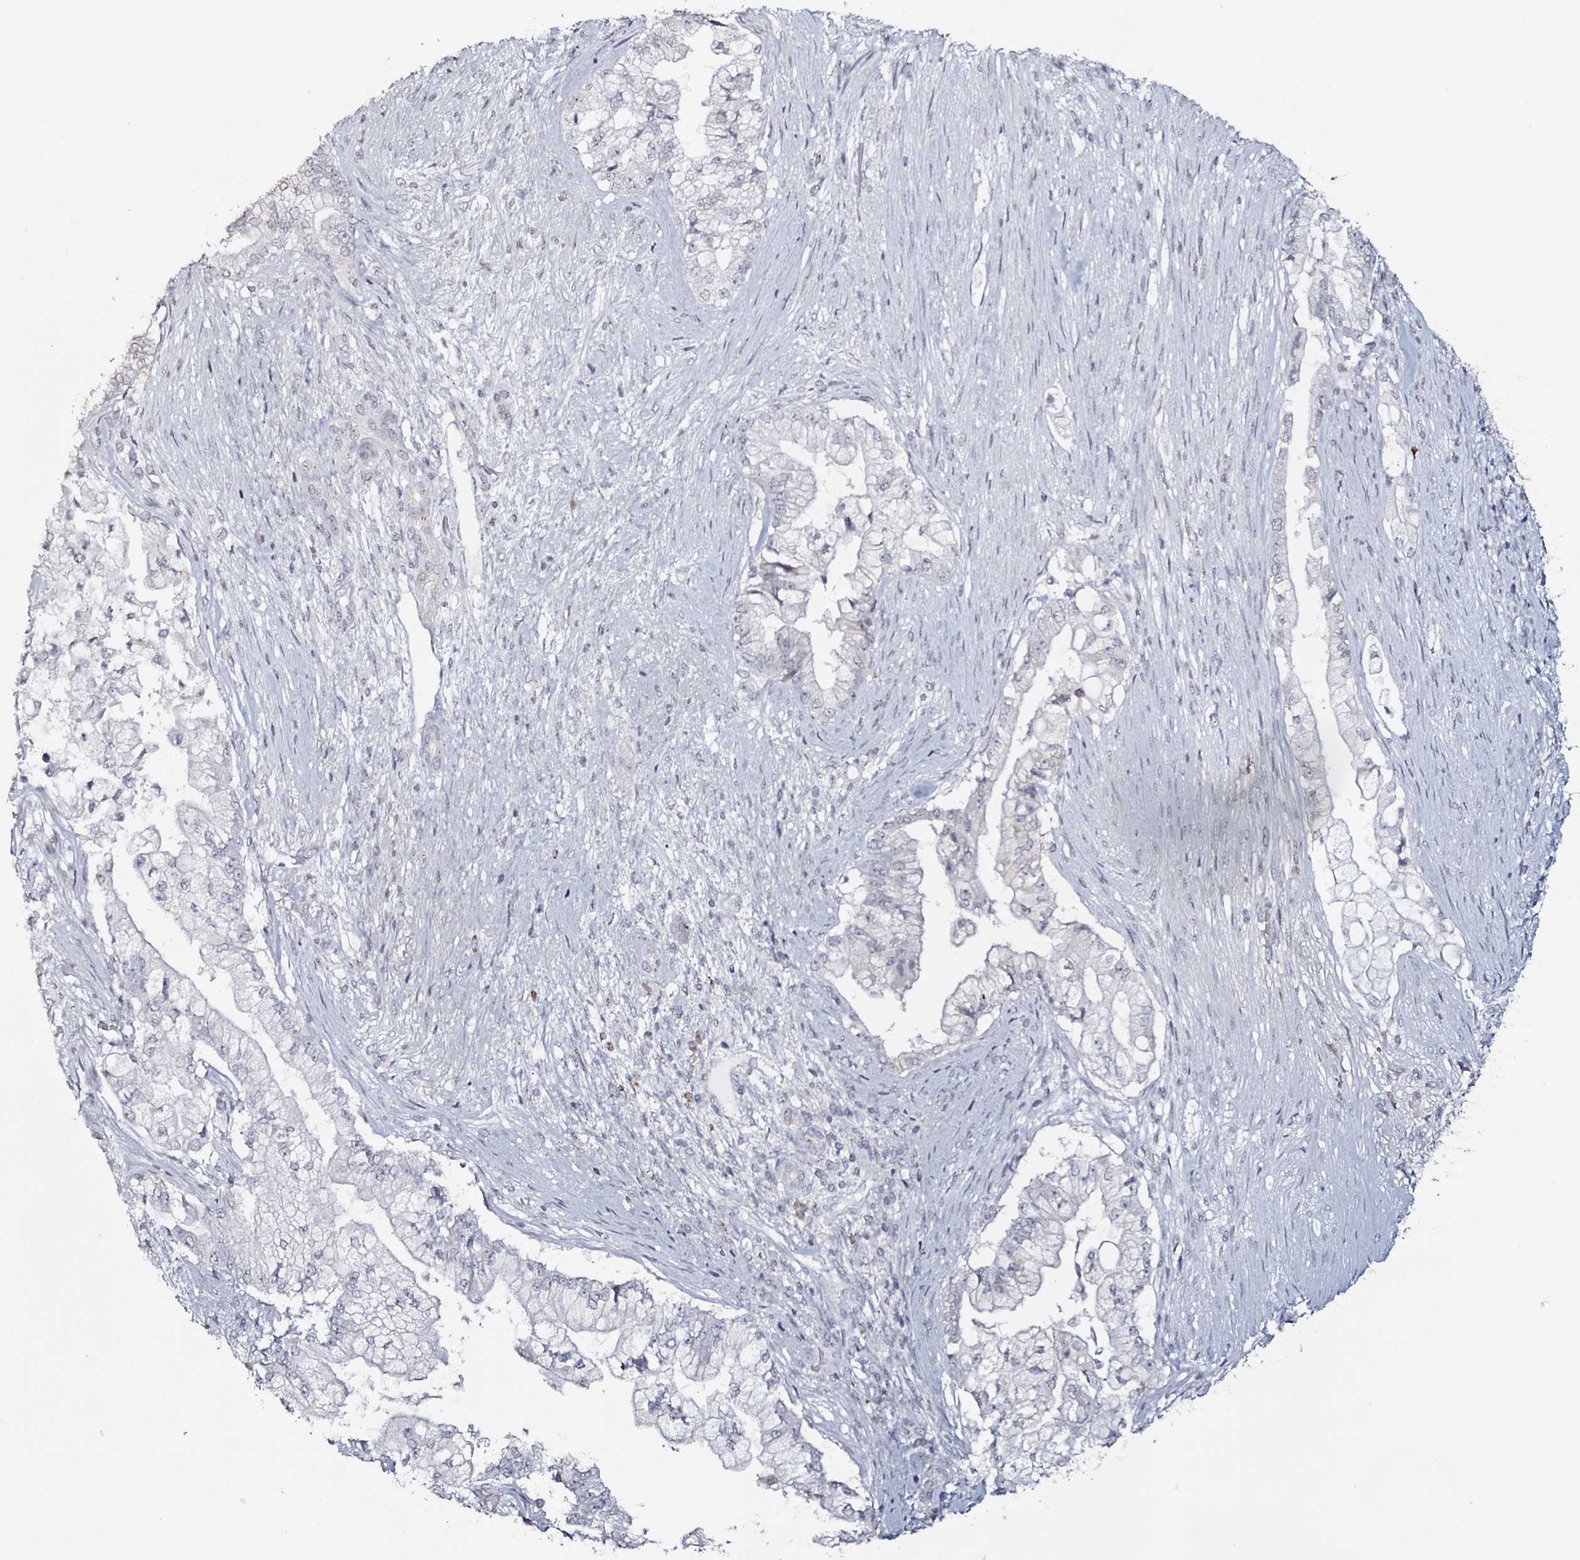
{"staining": {"intensity": "negative", "quantity": "none", "location": "none"}, "tissue": "pancreatic cancer", "cell_type": "Tumor cells", "image_type": "cancer", "snomed": [{"axis": "morphology", "description": "Adenocarcinoma, NOS"}, {"axis": "topography", "description": "Pancreas"}], "caption": "DAB immunohistochemical staining of pancreatic adenocarcinoma exhibits no significant expression in tumor cells. The staining was performed using DAB (3,3'-diaminobenzidine) to visualize the protein expression in brown, while the nuclei were stained in blue with hematoxylin (Magnification: 20x).", "gene": "CA9", "patient": {"sex": "female", "age": 69}}